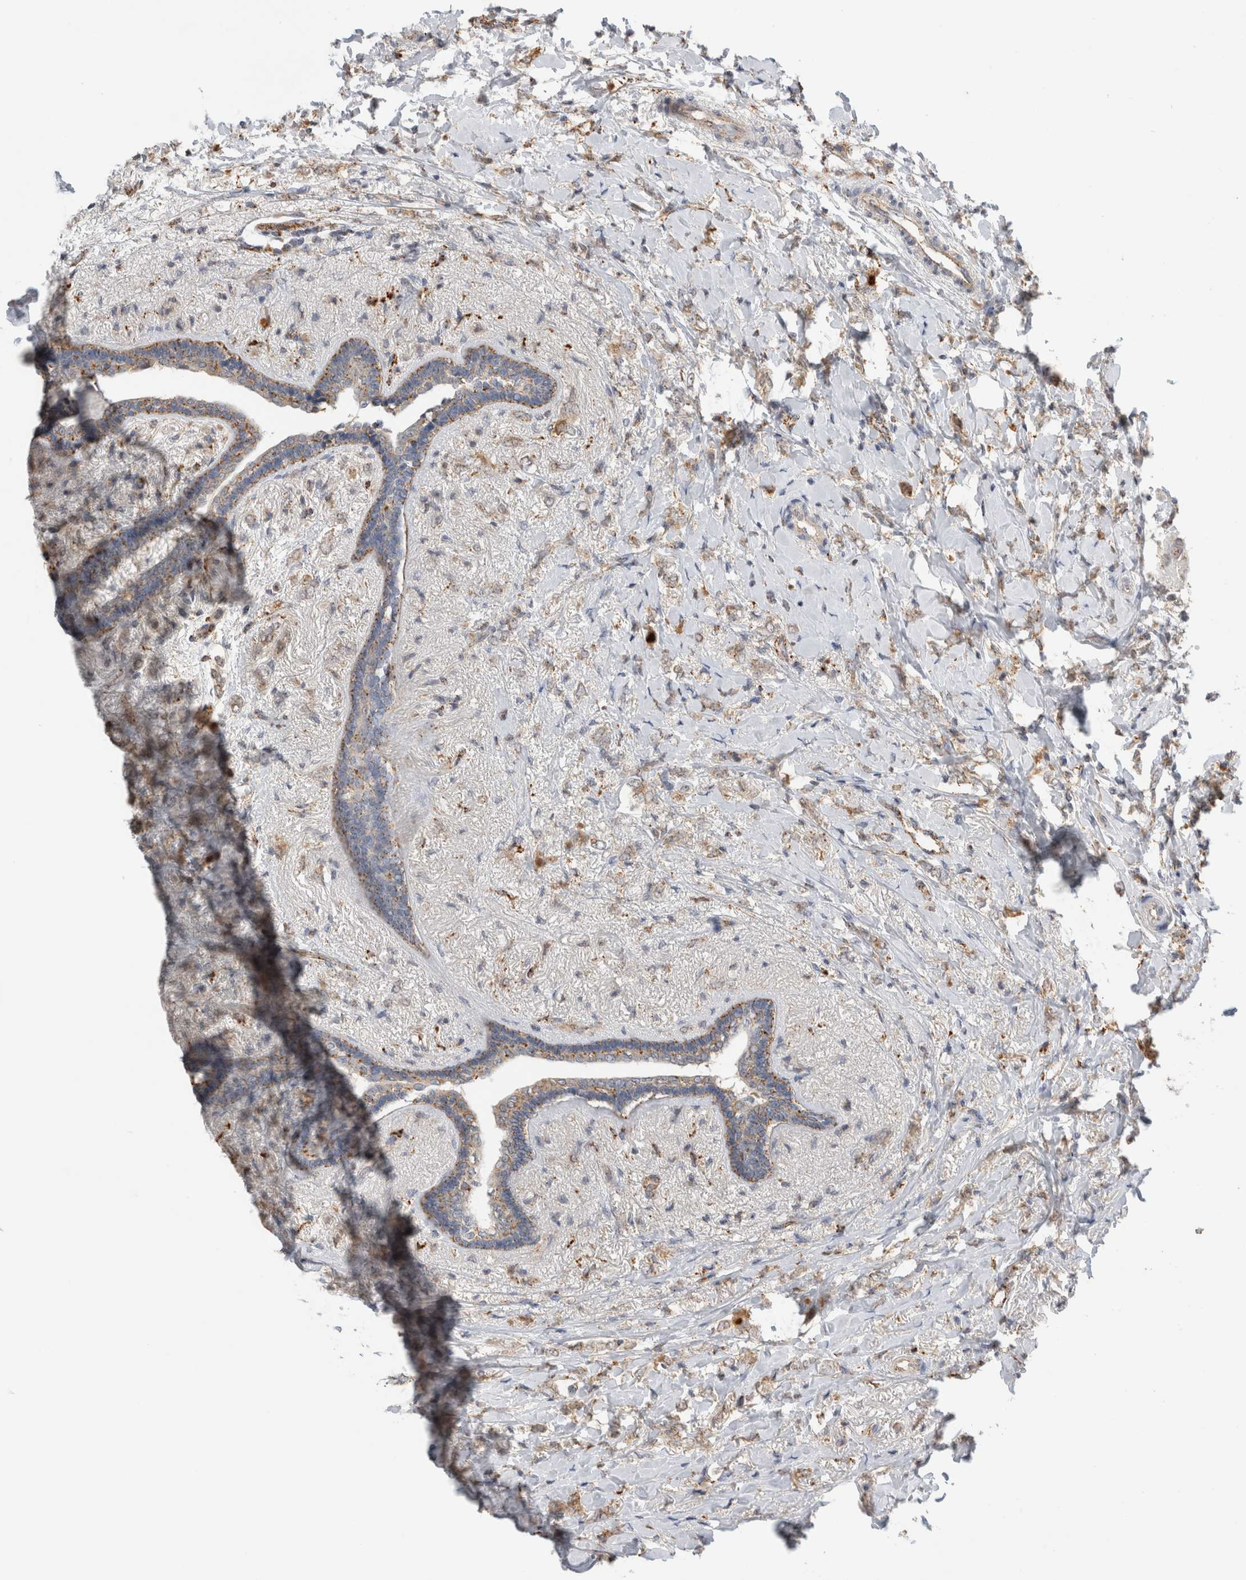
{"staining": {"intensity": "moderate", "quantity": ">75%", "location": "cytoplasmic/membranous"}, "tissue": "breast cancer", "cell_type": "Tumor cells", "image_type": "cancer", "snomed": [{"axis": "morphology", "description": "Normal tissue, NOS"}, {"axis": "morphology", "description": "Lobular carcinoma"}, {"axis": "topography", "description": "Breast"}], "caption": "Moderate cytoplasmic/membranous expression is present in about >75% of tumor cells in breast cancer (lobular carcinoma).", "gene": "GNS", "patient": {"sex": "female", "age": 47}}